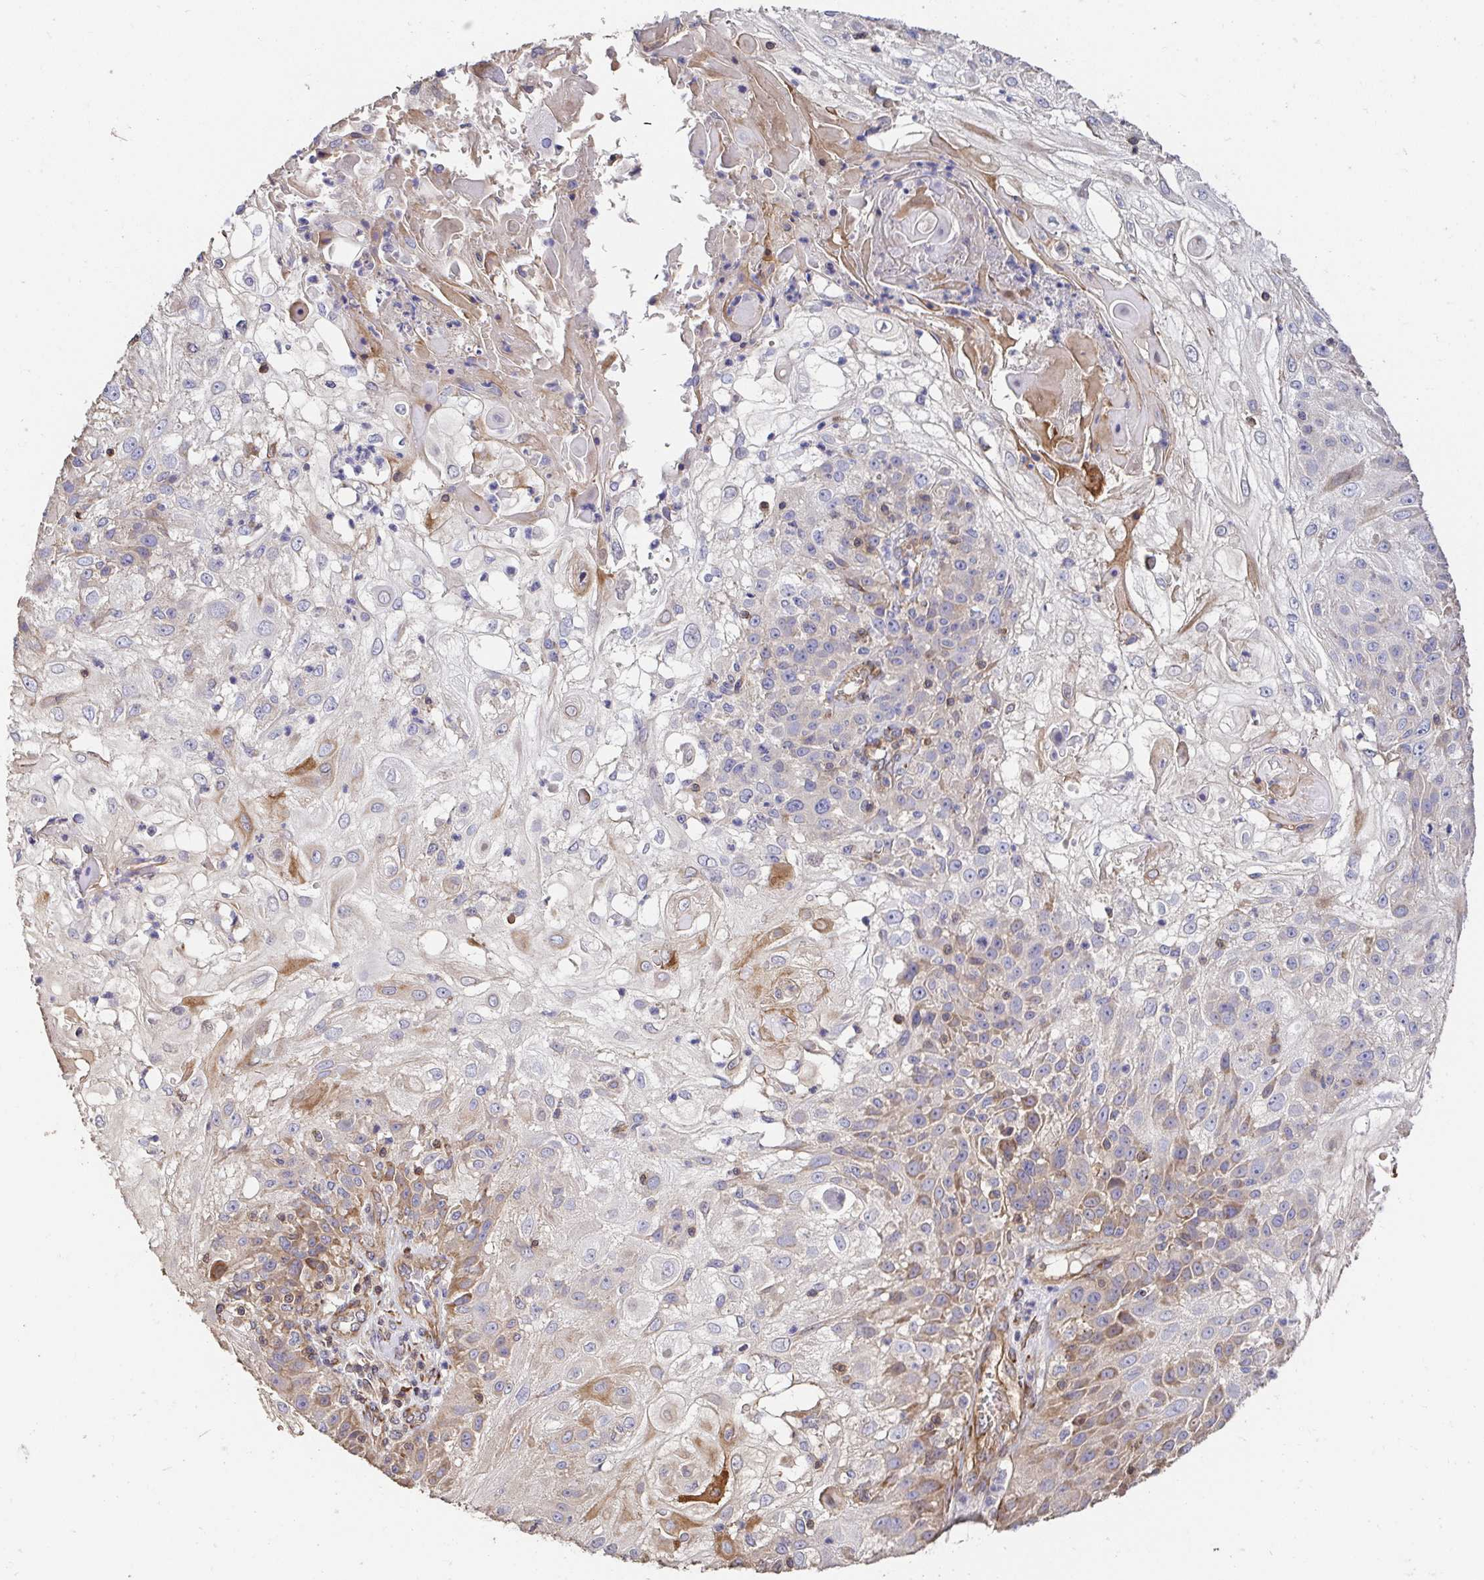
{"staining": {"intensity": "moderate", "quantity": "<25%", "location": "cytoplasmic/membranous"}, "tissue": "skin cancer", "cell_type": "Tumor cells", "image_type": "cancer", "snomed": [{"axis": "morphology", "description": "Normal tissue, NOS"}, {"axis": "morphology", "description": "Squamous cell carcinoma, NOS"}, {"axis": "topography", "description": "Skin"}], "caption": "Skin cancer (squamous cell carcinoma) stained for a protein (brown) displays moderate cytoplasmic/membranous positive staining in approximately <25% of tumor cells.", "gene": "APBB1", "patient": {"sex": "female", "age": 83}}